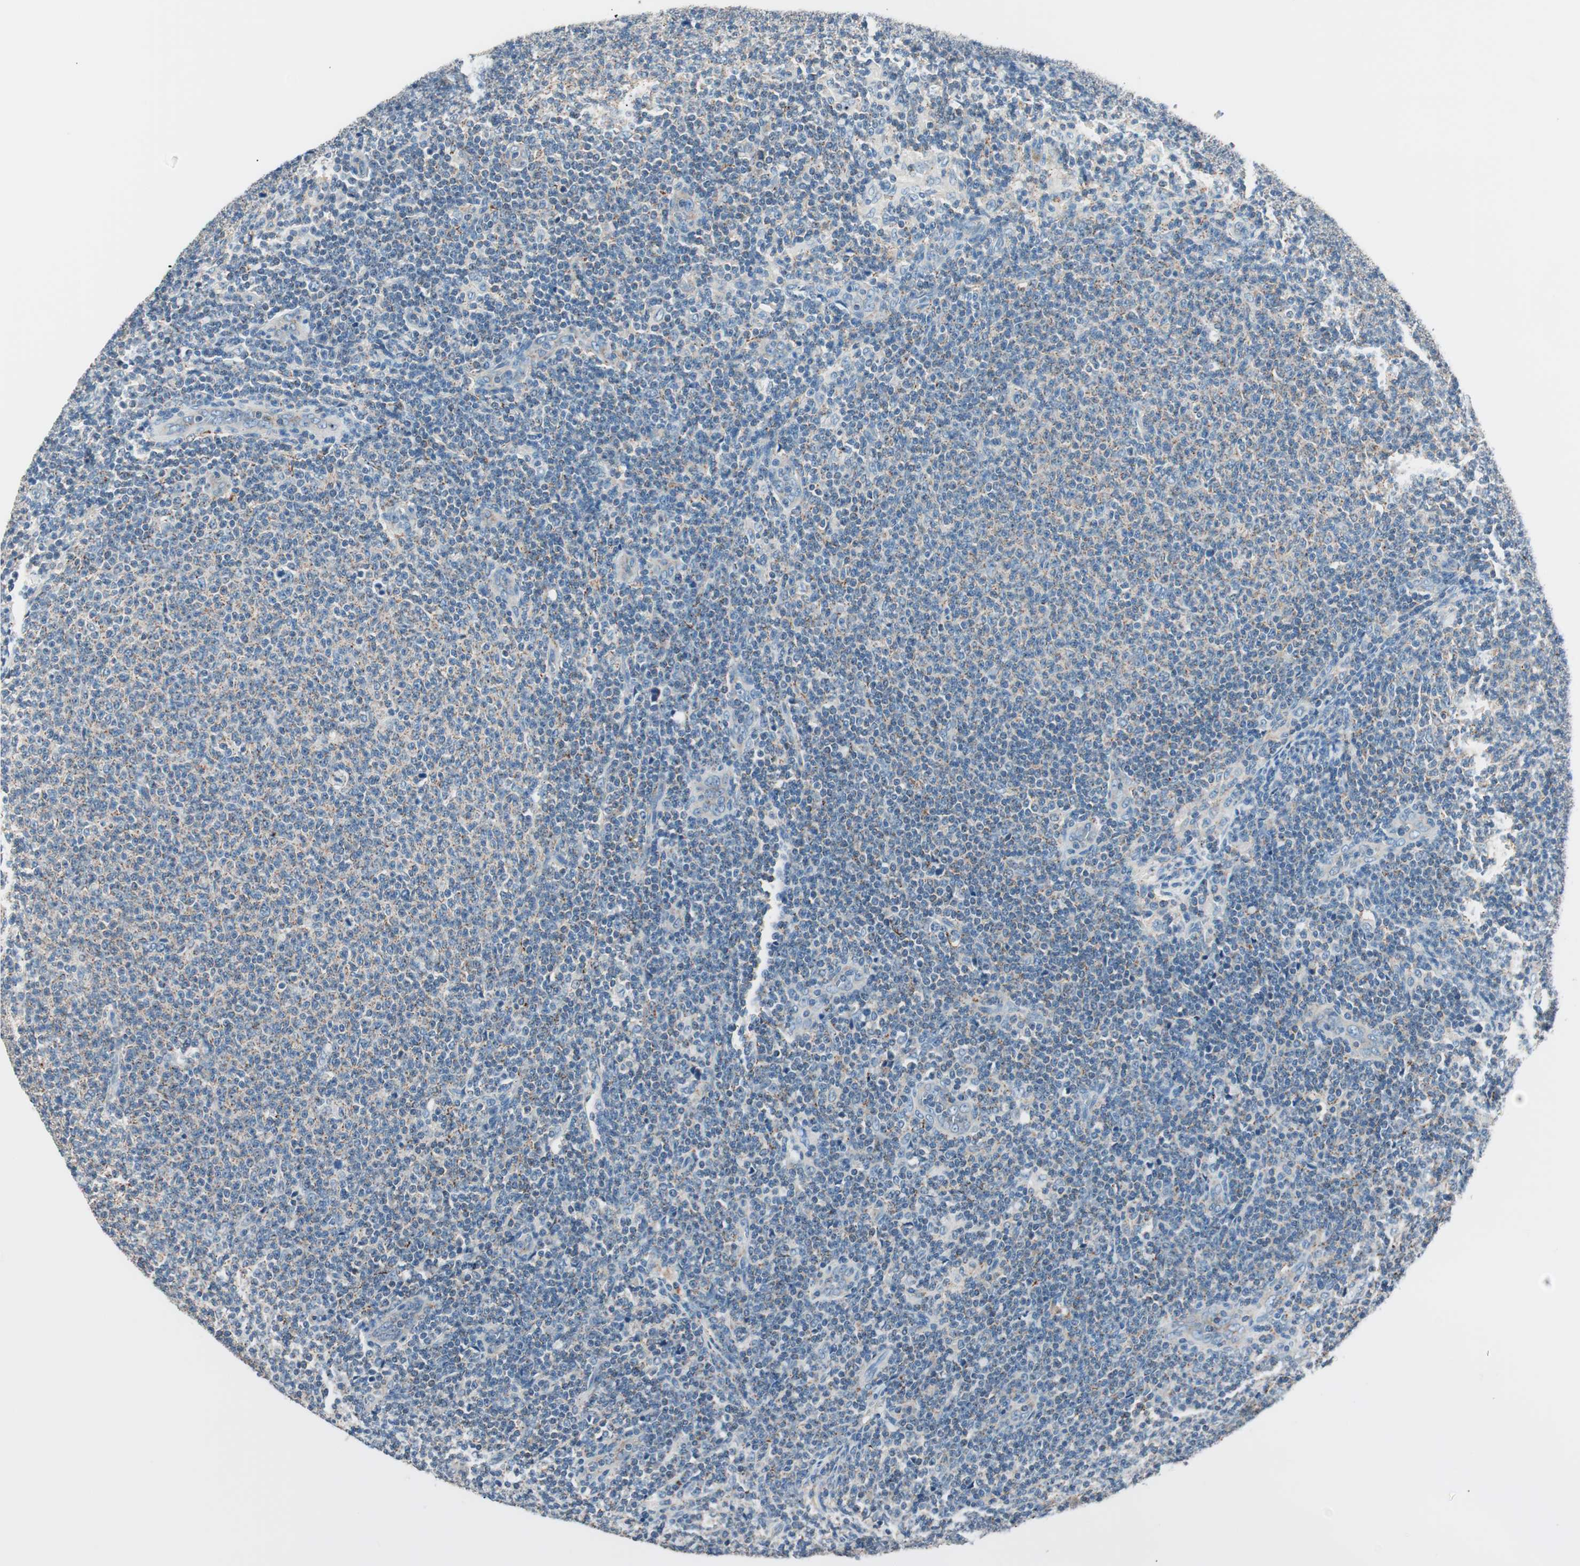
{"staining": {"intensity": "negative", "quantity": "none", "location": "none"}, "tissue": "lymphoma", "cell_type": "Tumor cells", "image_type": "cancer", "snomed": [{"axis": "morphology", "description": "Malignant lymphoma, non-Hodgkin's type, Low grade"}, {"axis": "topography", "description": "Lymph node"}], "caption": "There is no significant positivity in tumor cells of lymphoma. The staining is performed using DAB brown chromogen with nuclei counter-stained in using hematoxylin.", "gene": "RAD54B", "patient": {"sex": "male", "age": 66}}